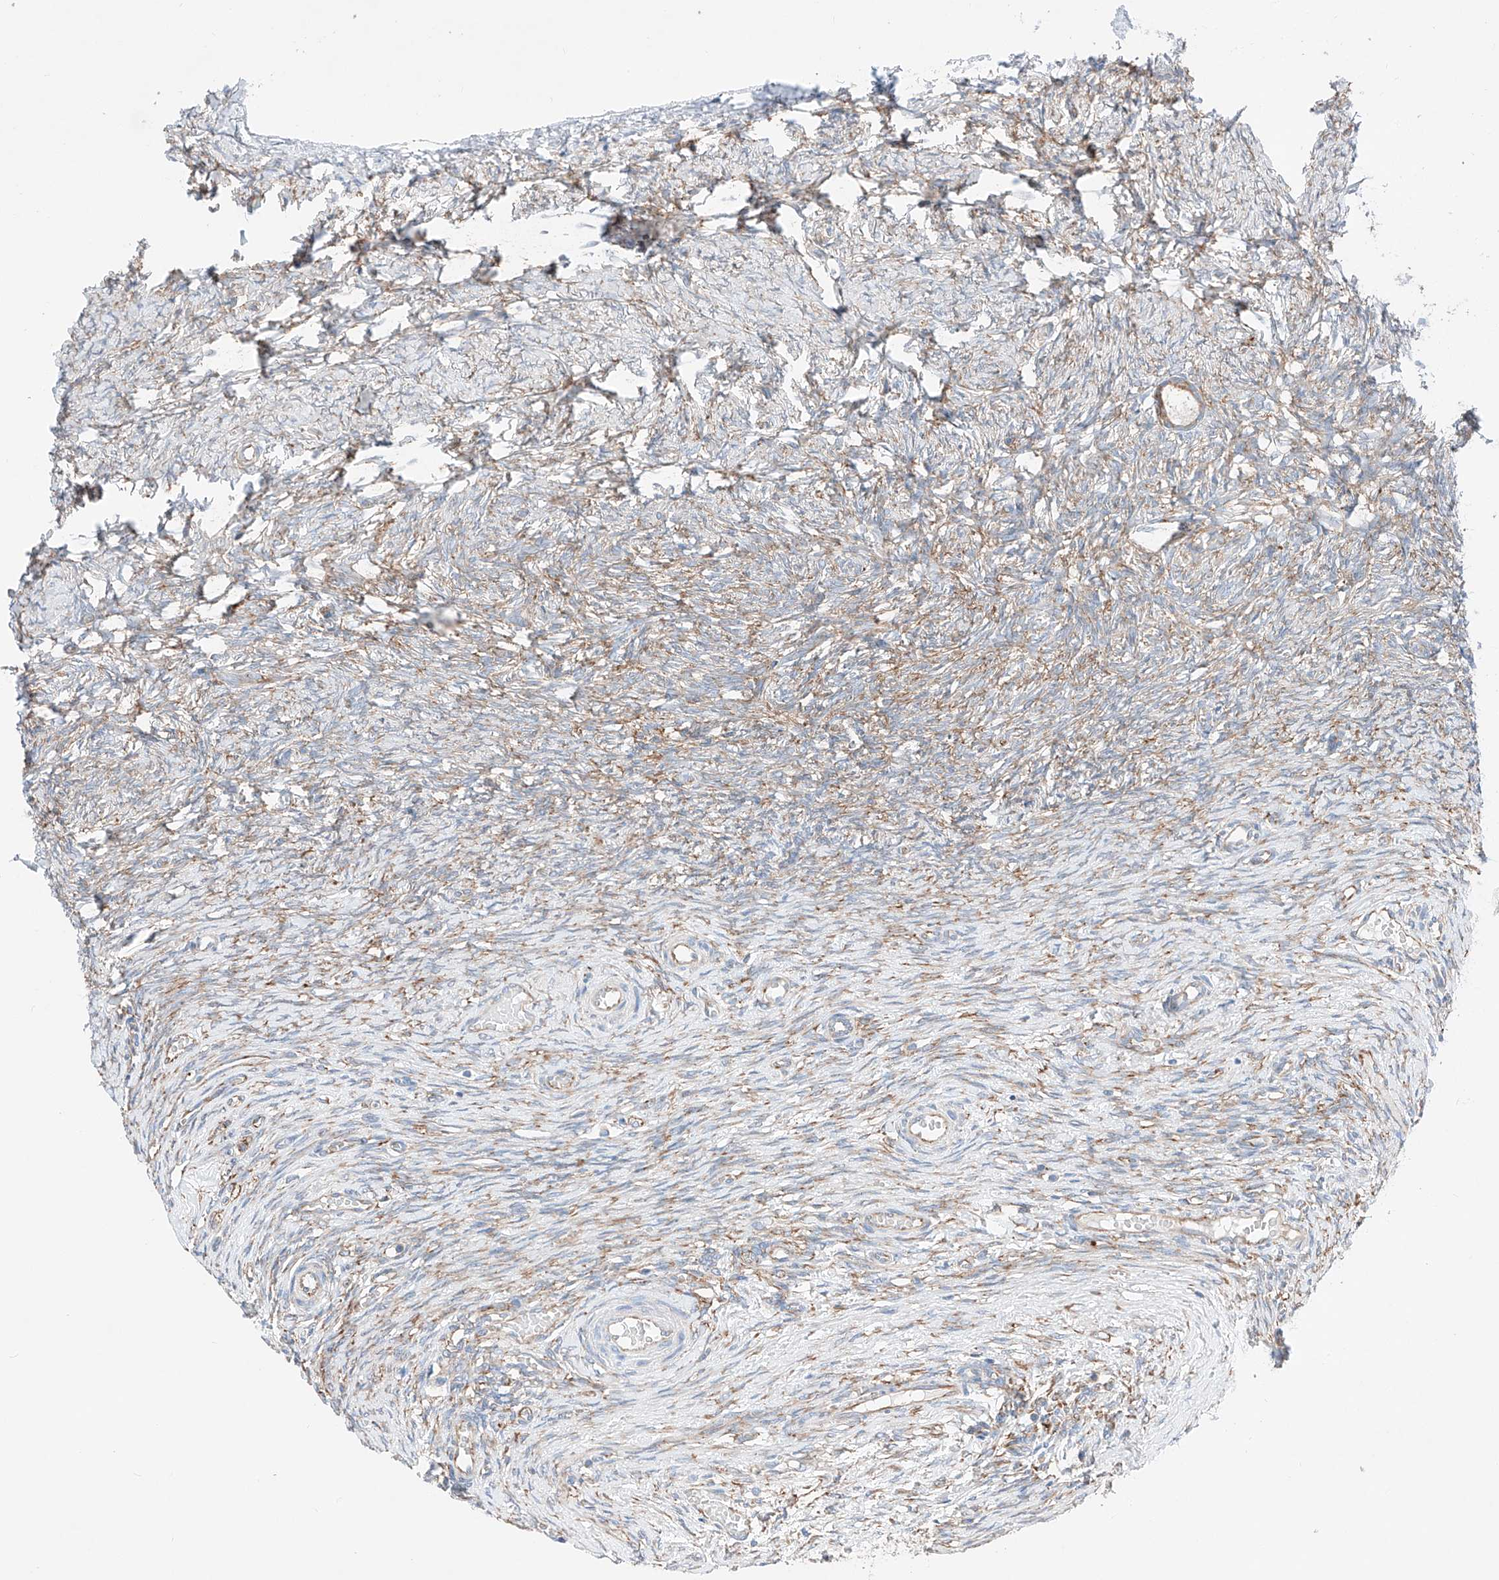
{"staining": {"intensity": "negative", "quantity": "none", "location": "none"}, "tissue": "ovary", "cell_type": "Follicle cells", "image_type": "normal", "snomed": [{"axis": "morphology", "description": "Adenocarcinoma, NOS"}, {"axis": "topography", "description": "Endometrium"}], "caption": "IHC histopathology image of normal ovary stained for a protein (brown), which shows no expression in follicle cells. Nuclei are stained in blue.", "gene": "CRELD1", "patient": {"sex": "female", "age": 32}}